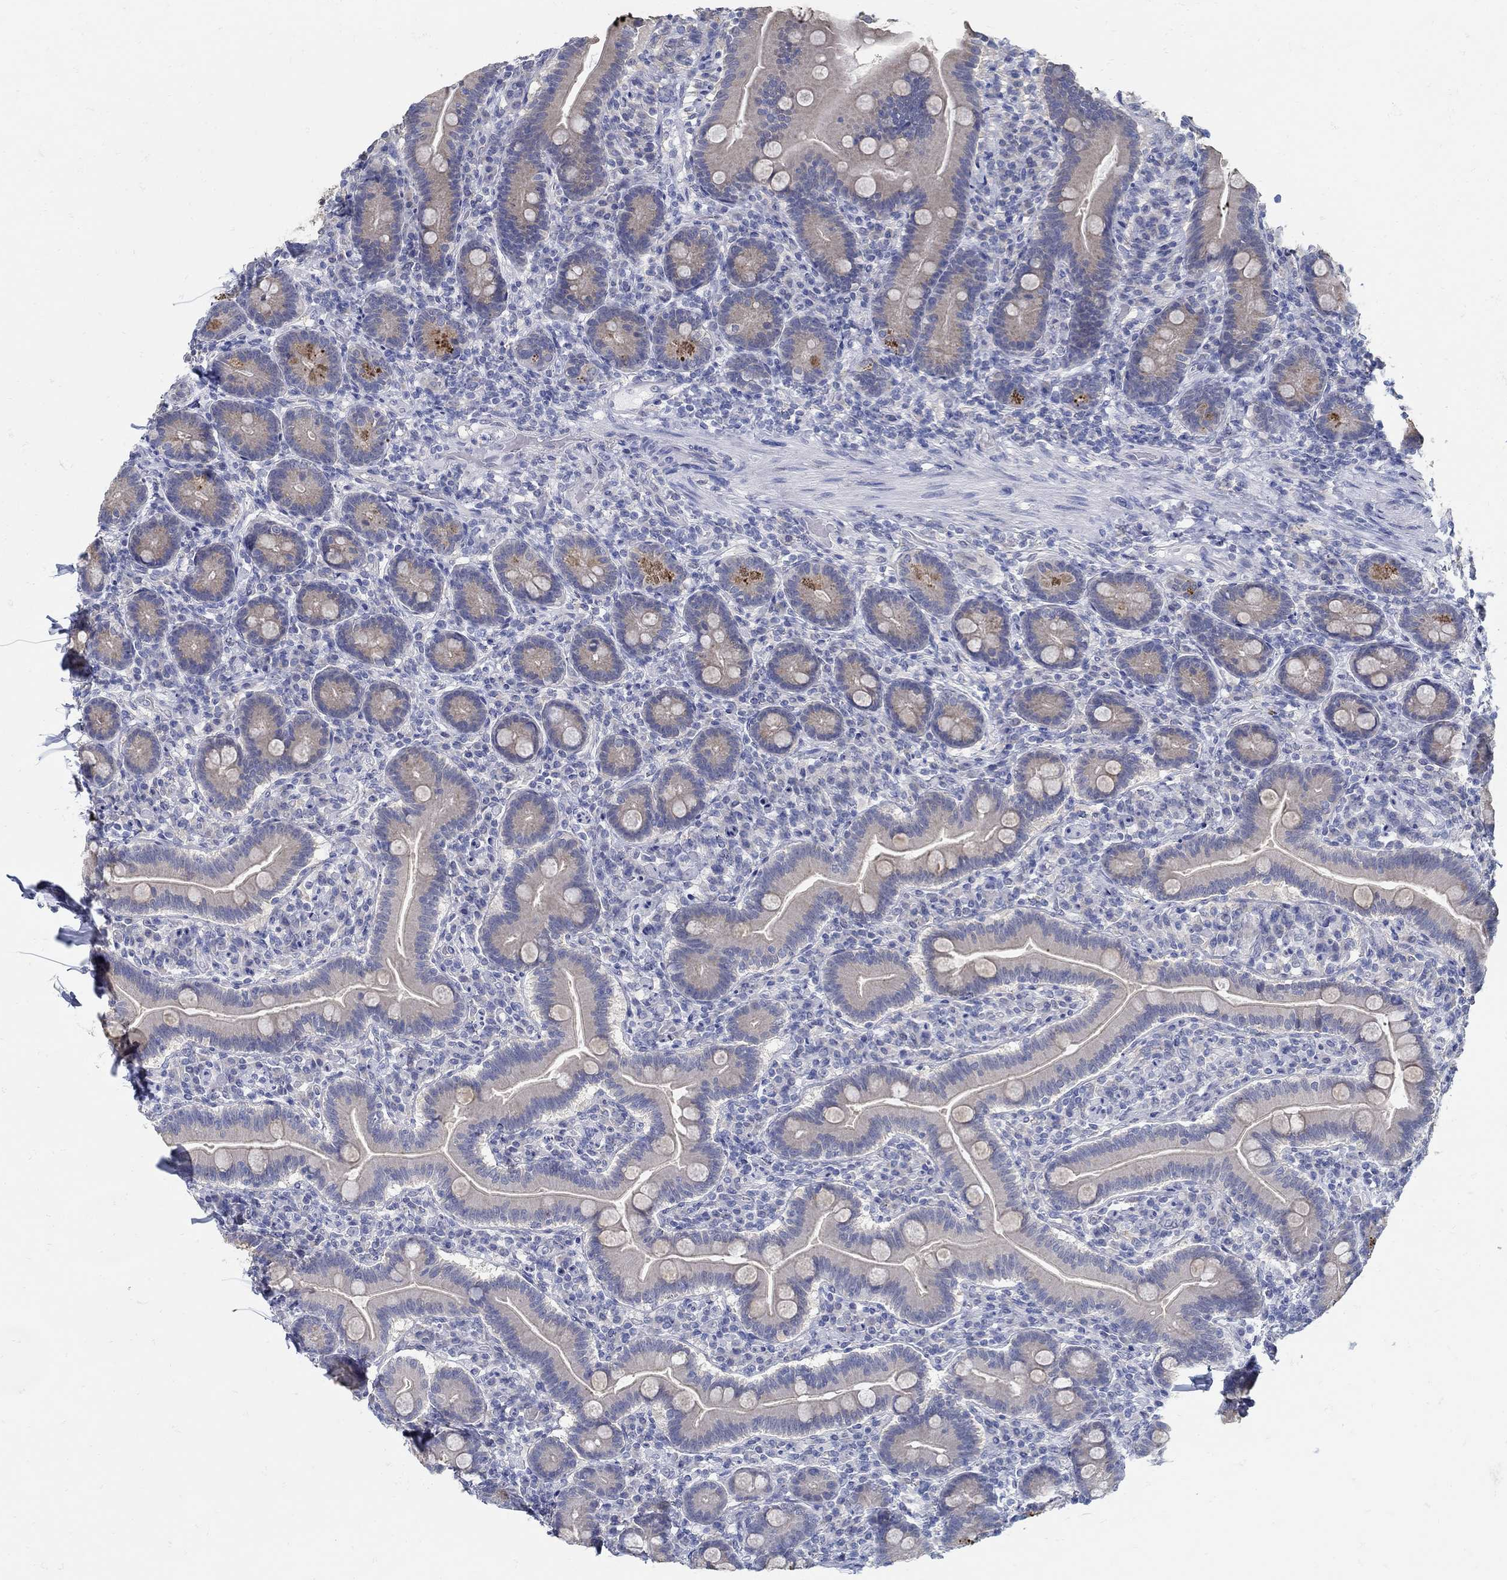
{"staining": {"intensity": "strong", "quantity": "<25%", "location": "cytoplasmic/membranous"}, "tissue": "small intestine", "cell_type": "Glandular cells", "image_type": "normal", "snomed": [{"axis": "morphology", "description": "Normal tissue, NOS"}, {"axis": "topography", "description": "Small intestine"}], "caption": "Immunohistochemistry (IHC) staining of benign small intestine, which demonstrates medium levels of strong cytoplasmic/membranous positivity in approximately <25% of glandular cells indicating strong cytoplasmic/membranous protein positivity. The staining was performed using DAB (3,3'-diaminobenzidine) (brown) for protein detection and nuclei were counterstained in hematoxylin (blue).", "gene": "ZFAND4", "patient": {"sex": "male", "age": 66}}